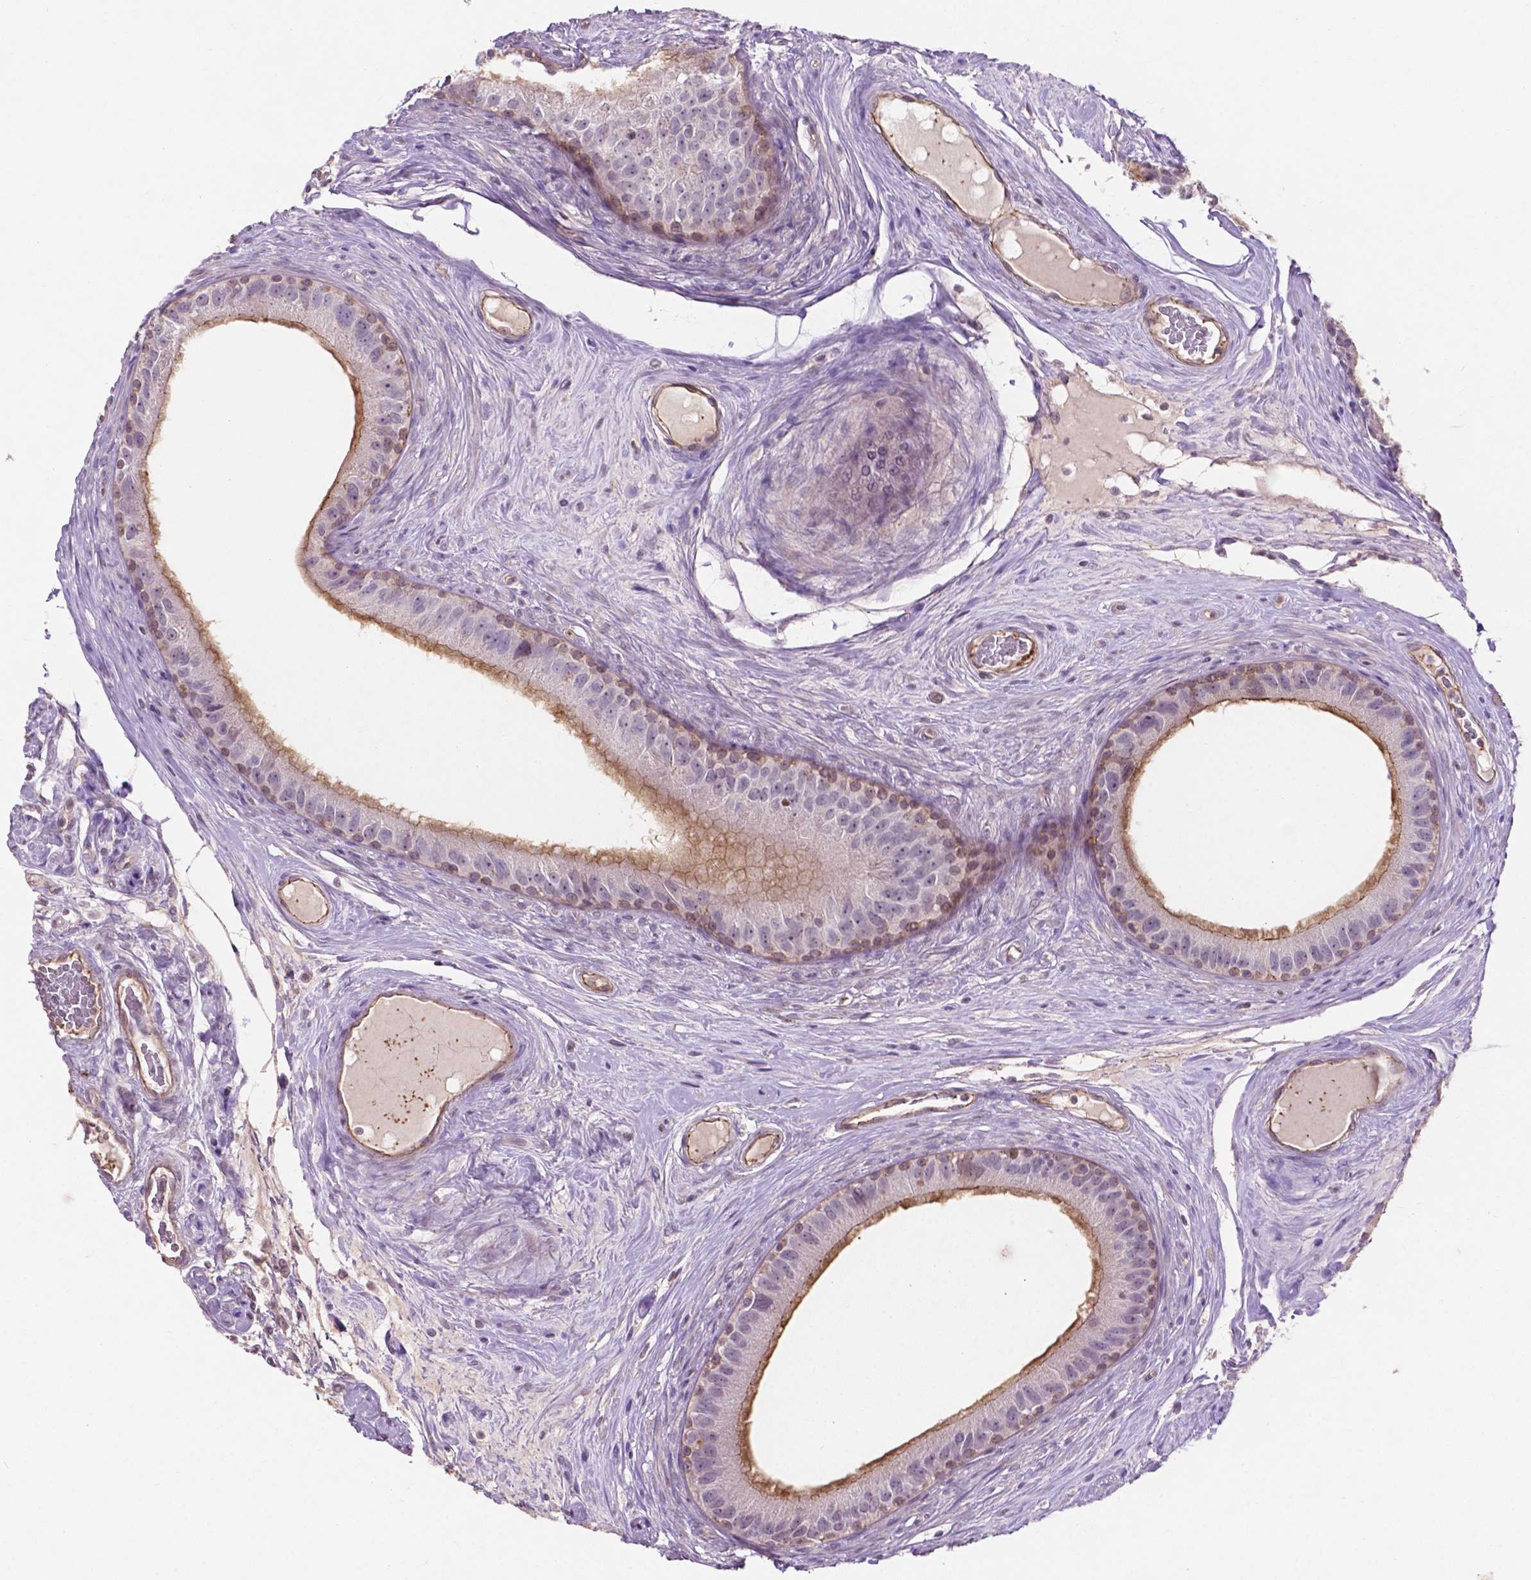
{"staining": {"intensity": "moderate", "quantity": "<25%", "location": "cytoplasmic/membranous"}, "tissue": "epididymis", "cell_type": "Glandular cells", "image_type": "normal", "snomed": [{"axis": "morphology", "description": "Normal tissue, NOS"}, {"axis": "topography", "description": "Epididymis"}], "caption": "IHC photomicrograph of normal human epididymis stained for a protein (brown), which shows low levels of moderate cytoplasmic/membranous staining in about <25% of glandular cells.", "gene": "ARL5C", "patient": {"sex": "male", "age": 59}}